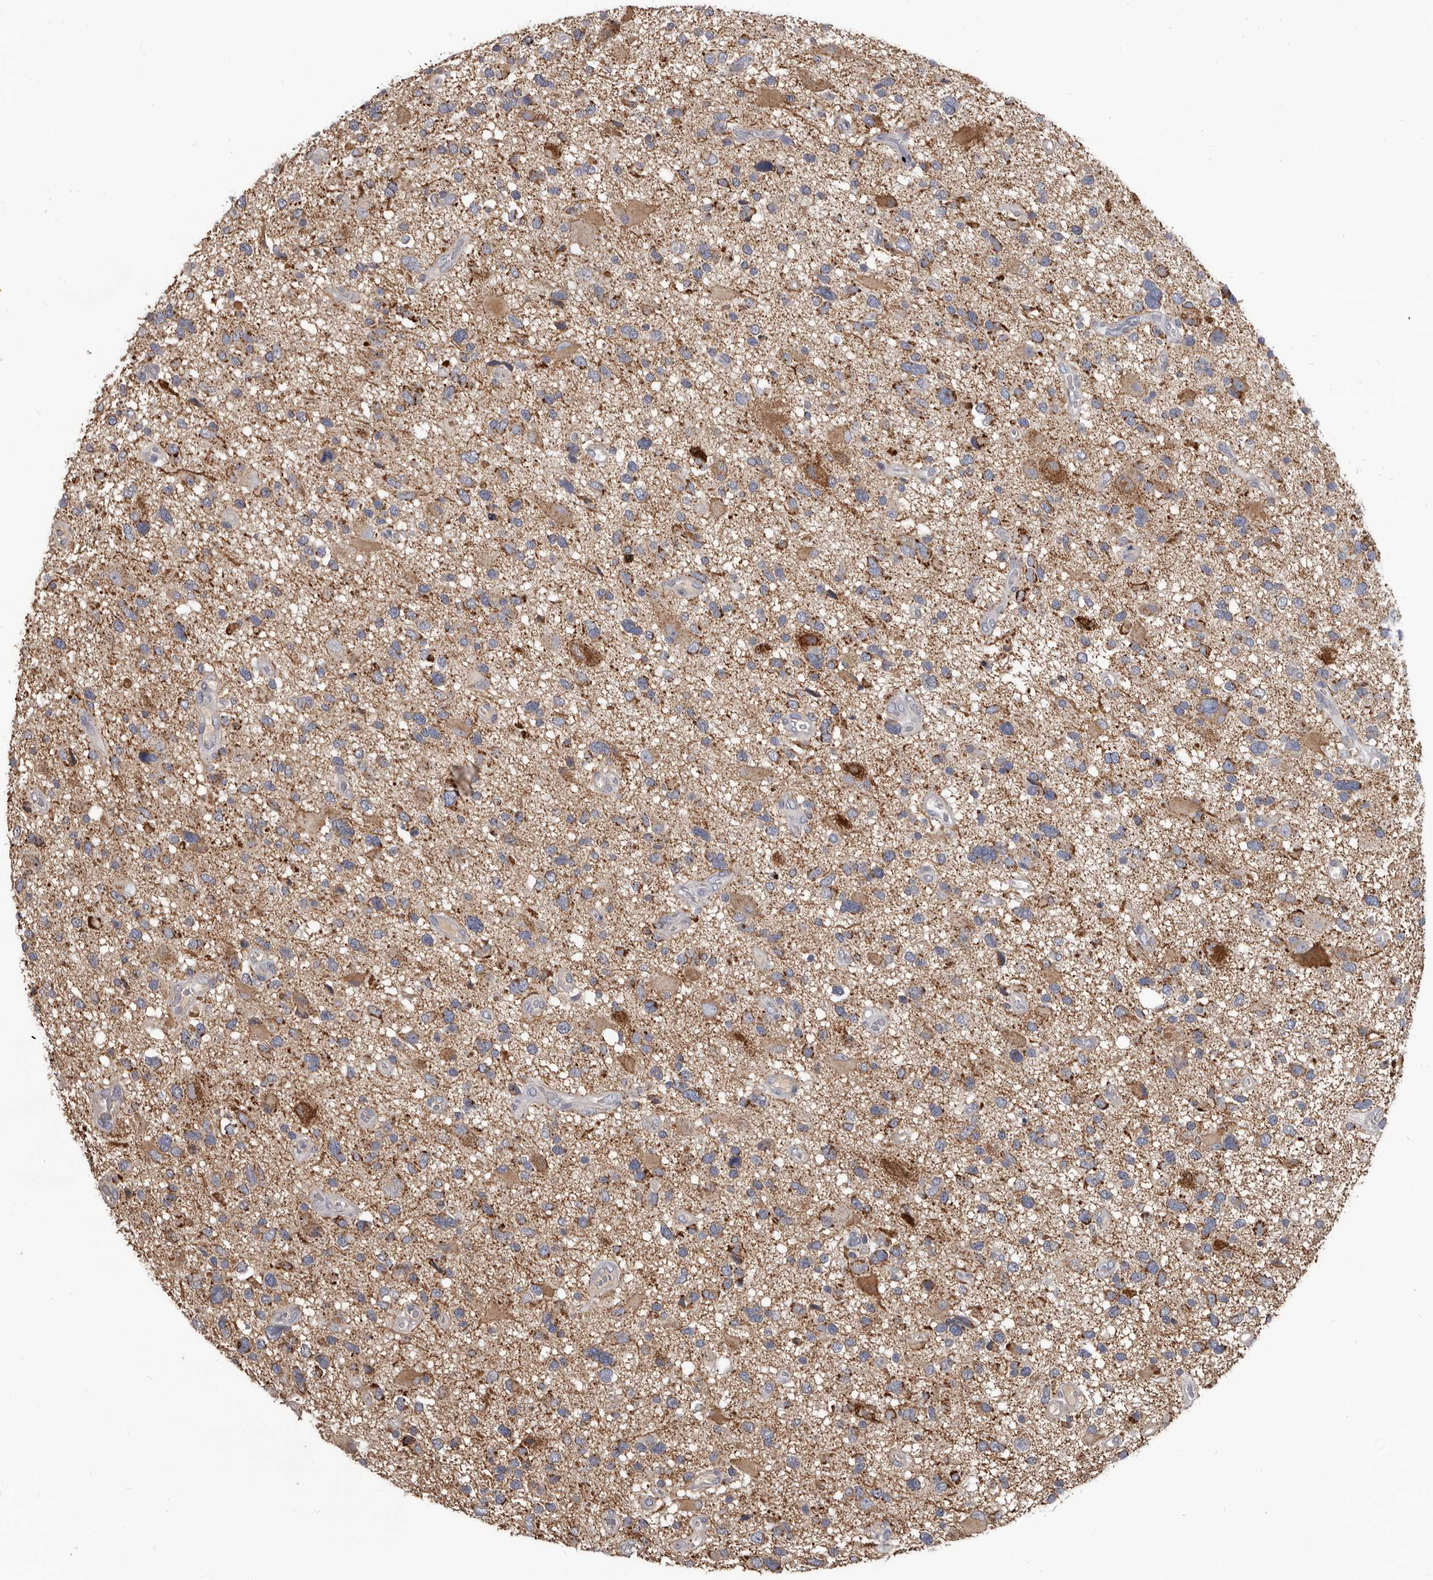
{"staining": {"intensity": "moderate", "quantity": "25%-75%", "location": "cytoplasmic/membranous"}, "tissue": "glioma", "cell_type": "Tumor cells", "image_type": "cancer", "snomed": [{"axis": "morphology", "description": "Glioma, malignant, High grade"}, {"axis": "topography", "description": "Brain"}], "caption": "Moderate cytoplasmic/membranous protein positivity is identified in about 25%-75% of tumor cells in malignant glioma (high-grade). (Stains: DAB (3,3'-diaminobenzidine) in brown, nuclei in blue, Microscopy: brightfield microscopy at high magnification).", "gene": "ALDH5A1", "patient": {"sex": "male", "age": 33}}